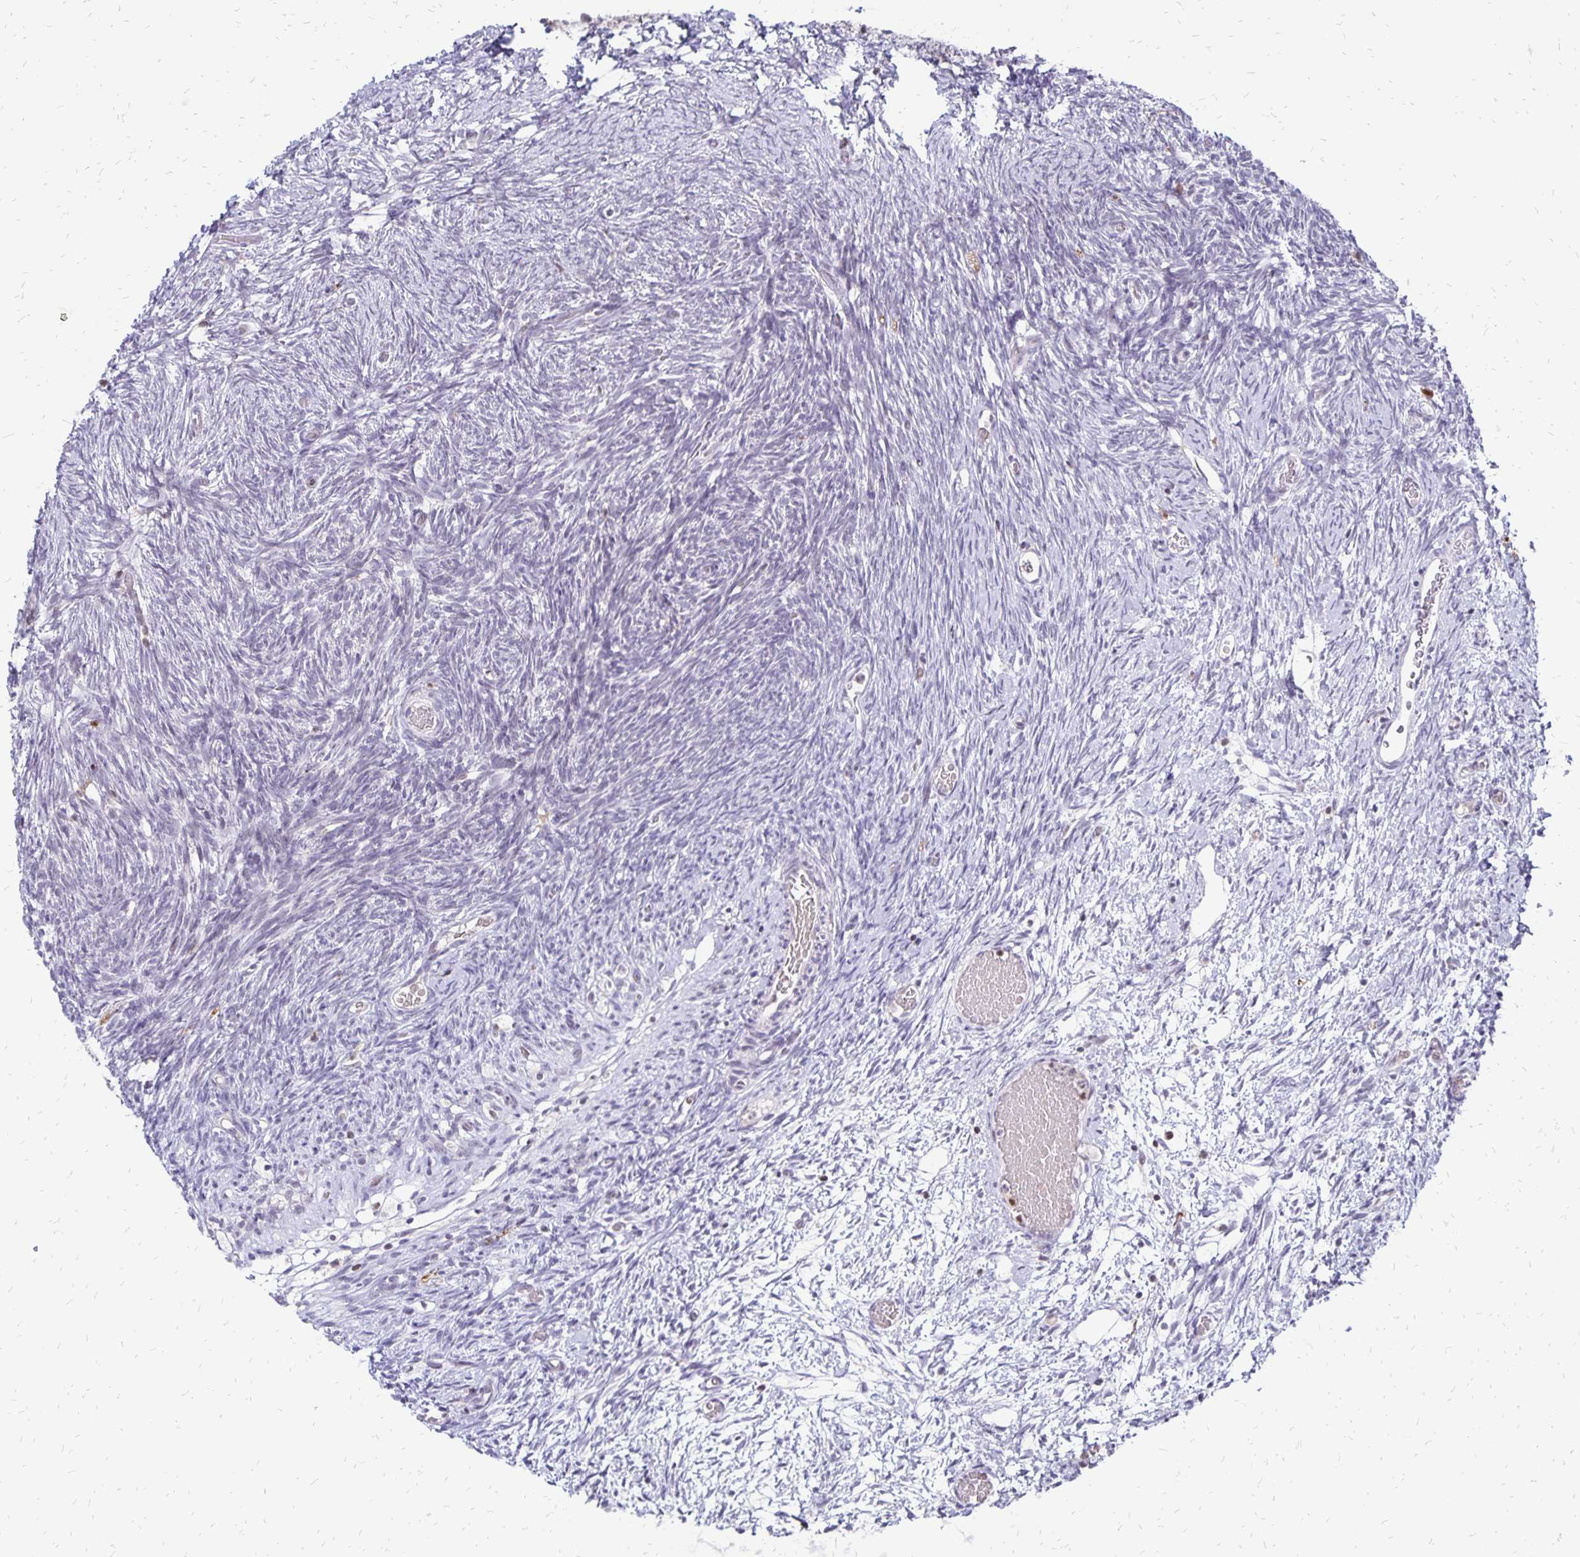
{"staining": {"intensity": "moderate", "quantity": ">75%", "location": "cytoplasmic/membranous"}, "tissue": "ovary", "cell_type": "Follicle cells", "image_type": "normal", "snomed": [{"axis": "morphology", "description": "Normal tissue, NOS"}, {"axis": "topography", "description": "Ovary"}], "caption": "High-power microscopy captured an IHC histopathology image of benign ovary, revealing moderate cytoplasmic/membranous expression in approximately >75% of follicle cells.", "gene": "DCK", "patient": {"sex": "female", "age": 39}}